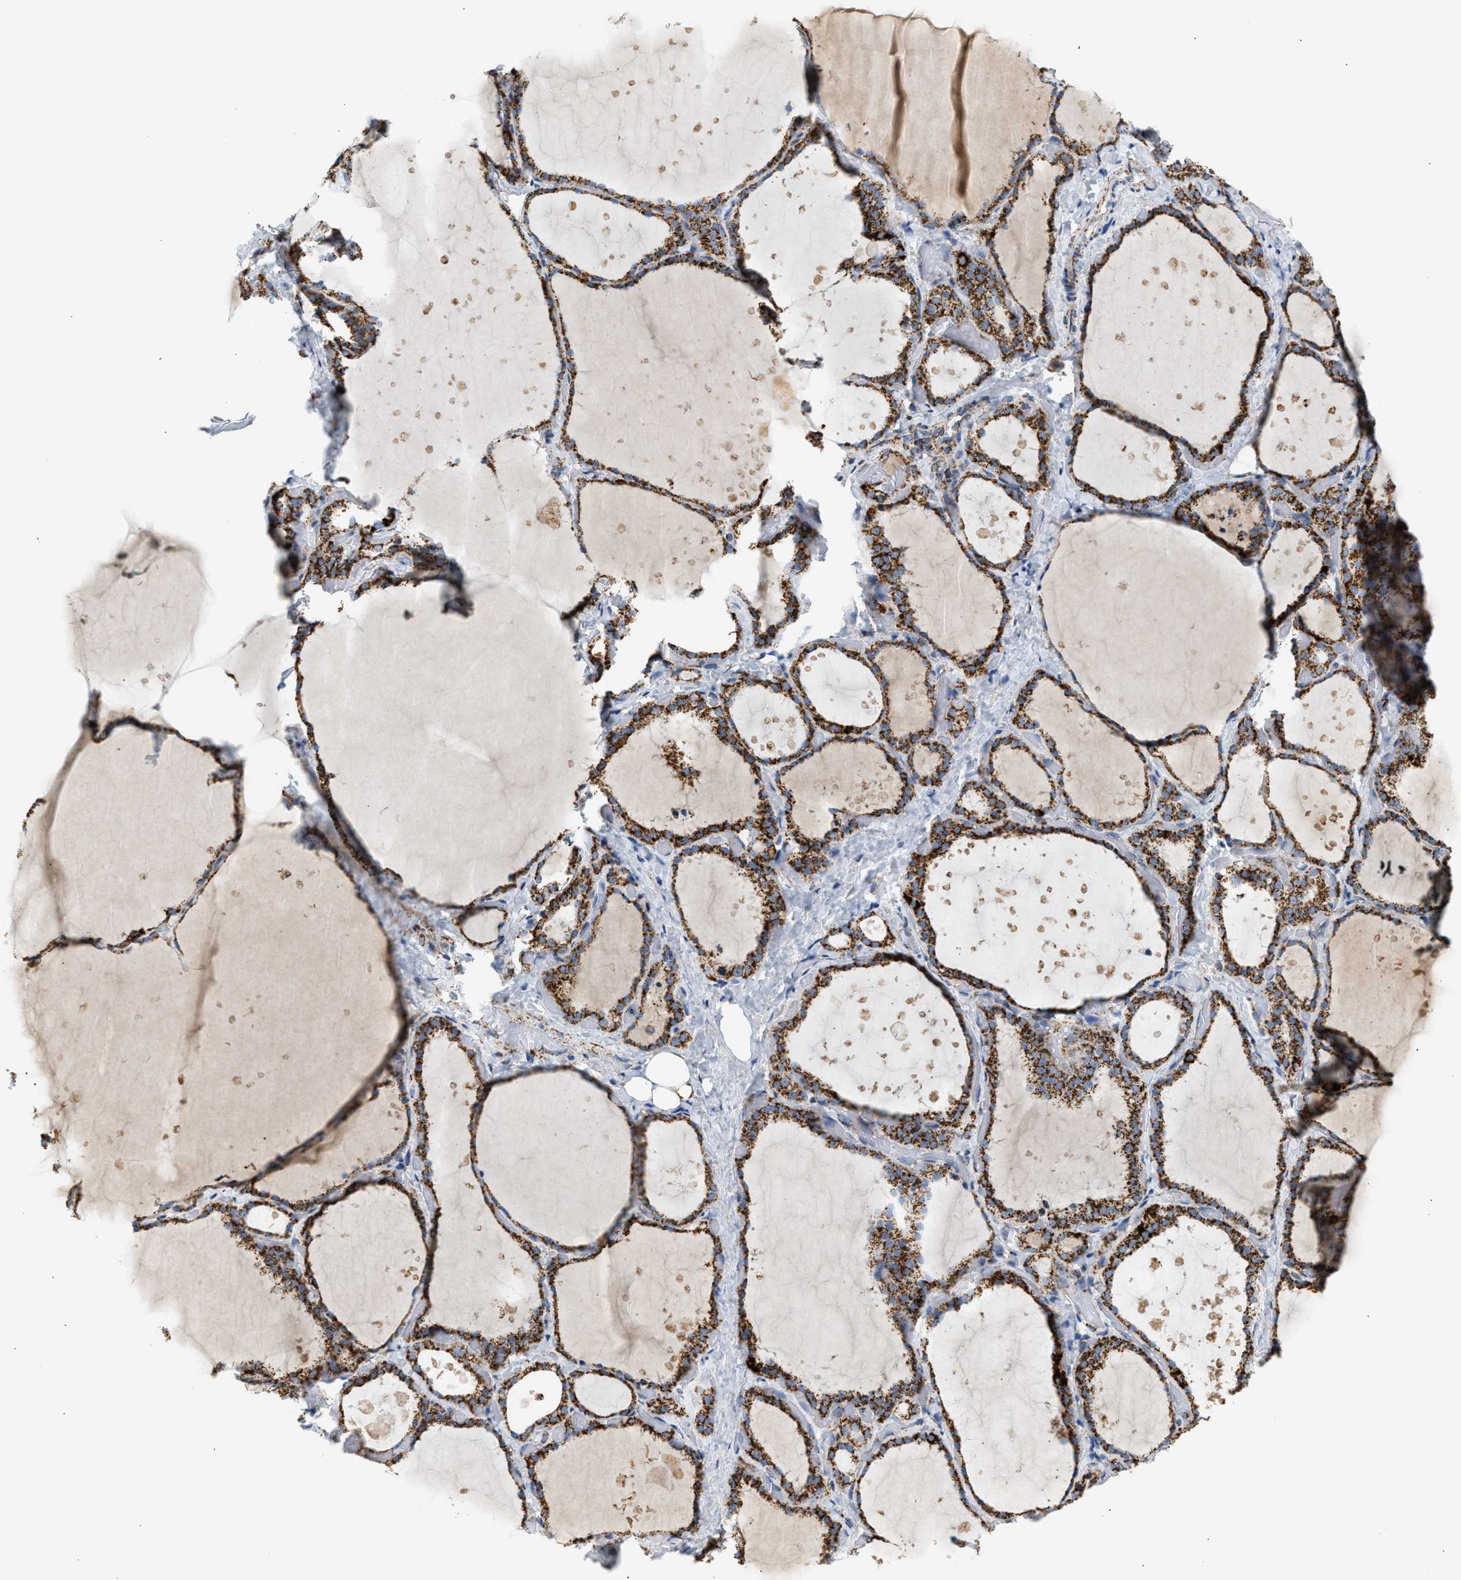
{"staining": {"intensity": "strong", "quantity": ">75%", "location": "cytoplasmic/membranous"}, "tissue": "thyroid gland", "cell_type": "Glandular cells", "image_type": "normal", "snomed": [{"axis": "morphology", "description": "Normal tissue, NOS"}, {"axis": "topography", "description": "Thyroid gland"}], "caption": "Protein expression analysis of unremarkable human thyroid gland reveals strong cytoplasmic/membranous staining in approximately >75% of glandular cells. Ihc stains the protein of interest in brown and the nuclei are stained blue.", "gene": "OGDH", "patient": {"sex": "female", "age": 44}}